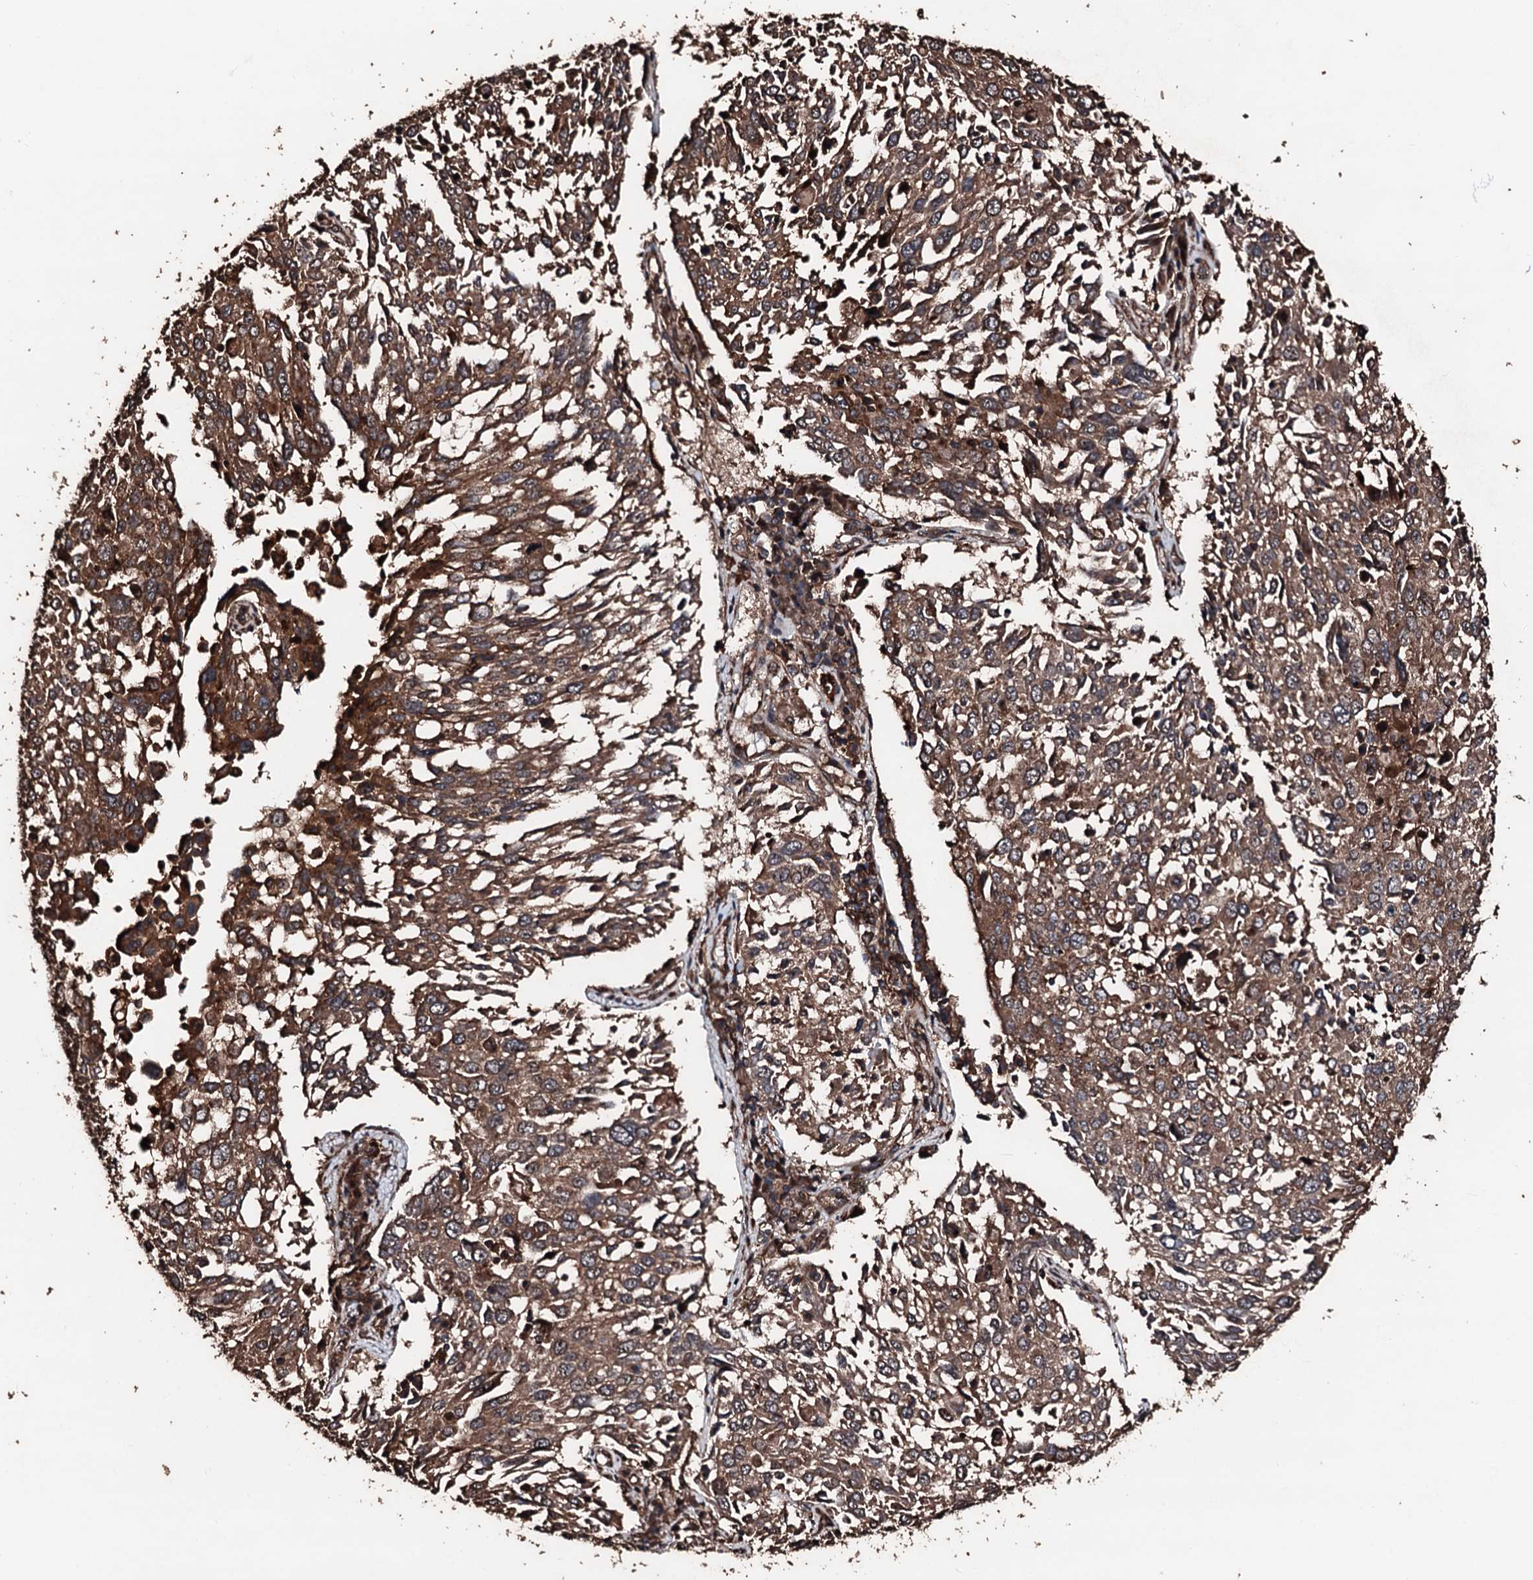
{"staining": {"intensity": "moderate", "quantity": ">75%", "location": "cytoplasmic/membranous"}, "tissue": "lung cancer", "cell_type": "Tumor cells", "image_type": "cancer", "snomed": [{"axis": "morphology", "description": "Squamous cell carcinoma, NOS"}, {"axis": "topography", "description": "Lung"}], "caption": "IHC micrograph of lung squamous cell carcinoma stained for a protein (brown), which displays medium levels of moderate cytoplasmic/membranous expression in approximately >75% of tumor cells.", "gene": "KIF18A", "patient": {"sex": "male", "age": 65}}